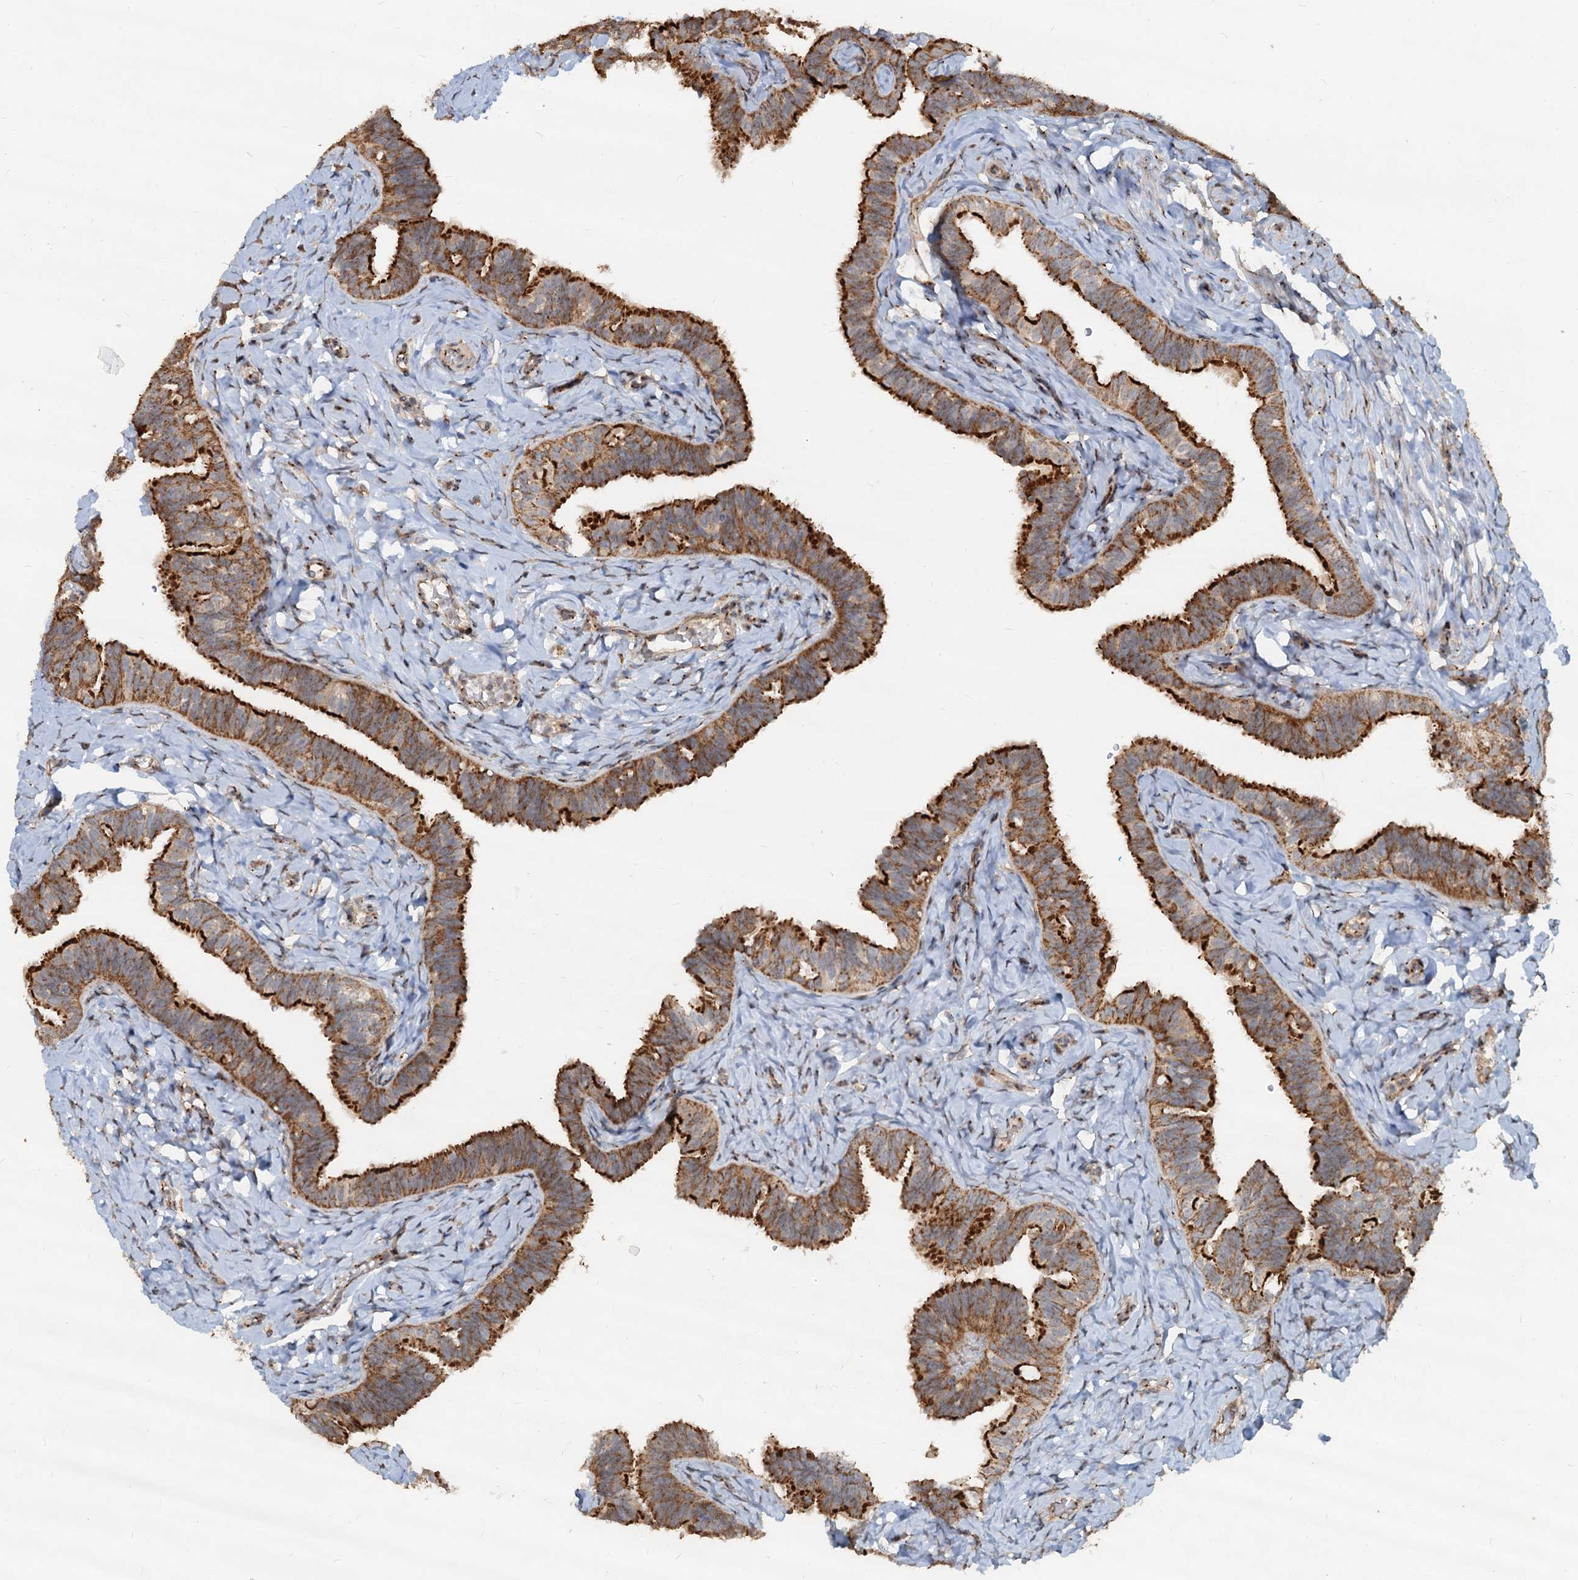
{"staining": {"intensity": "strong", "quantity": ">75%", "location": "cytoplasmic/membranous"}, "tissue": "fallopian tube", "cell_type": "Glandular cells", "image_type": "normal", "snomed": [{"axis": "morphology", "description": "Normal tissue, NOS"}, {"axis": "topography", "description": "Fallopian tube"}], "caption": "Strong cytoplasmic/membranous expression for a protein is present in about >75% of glandular cells of normal fallopian tube using IHC.", "gene": "CEP68", "patient": {"sex": "female", "age": 65}}